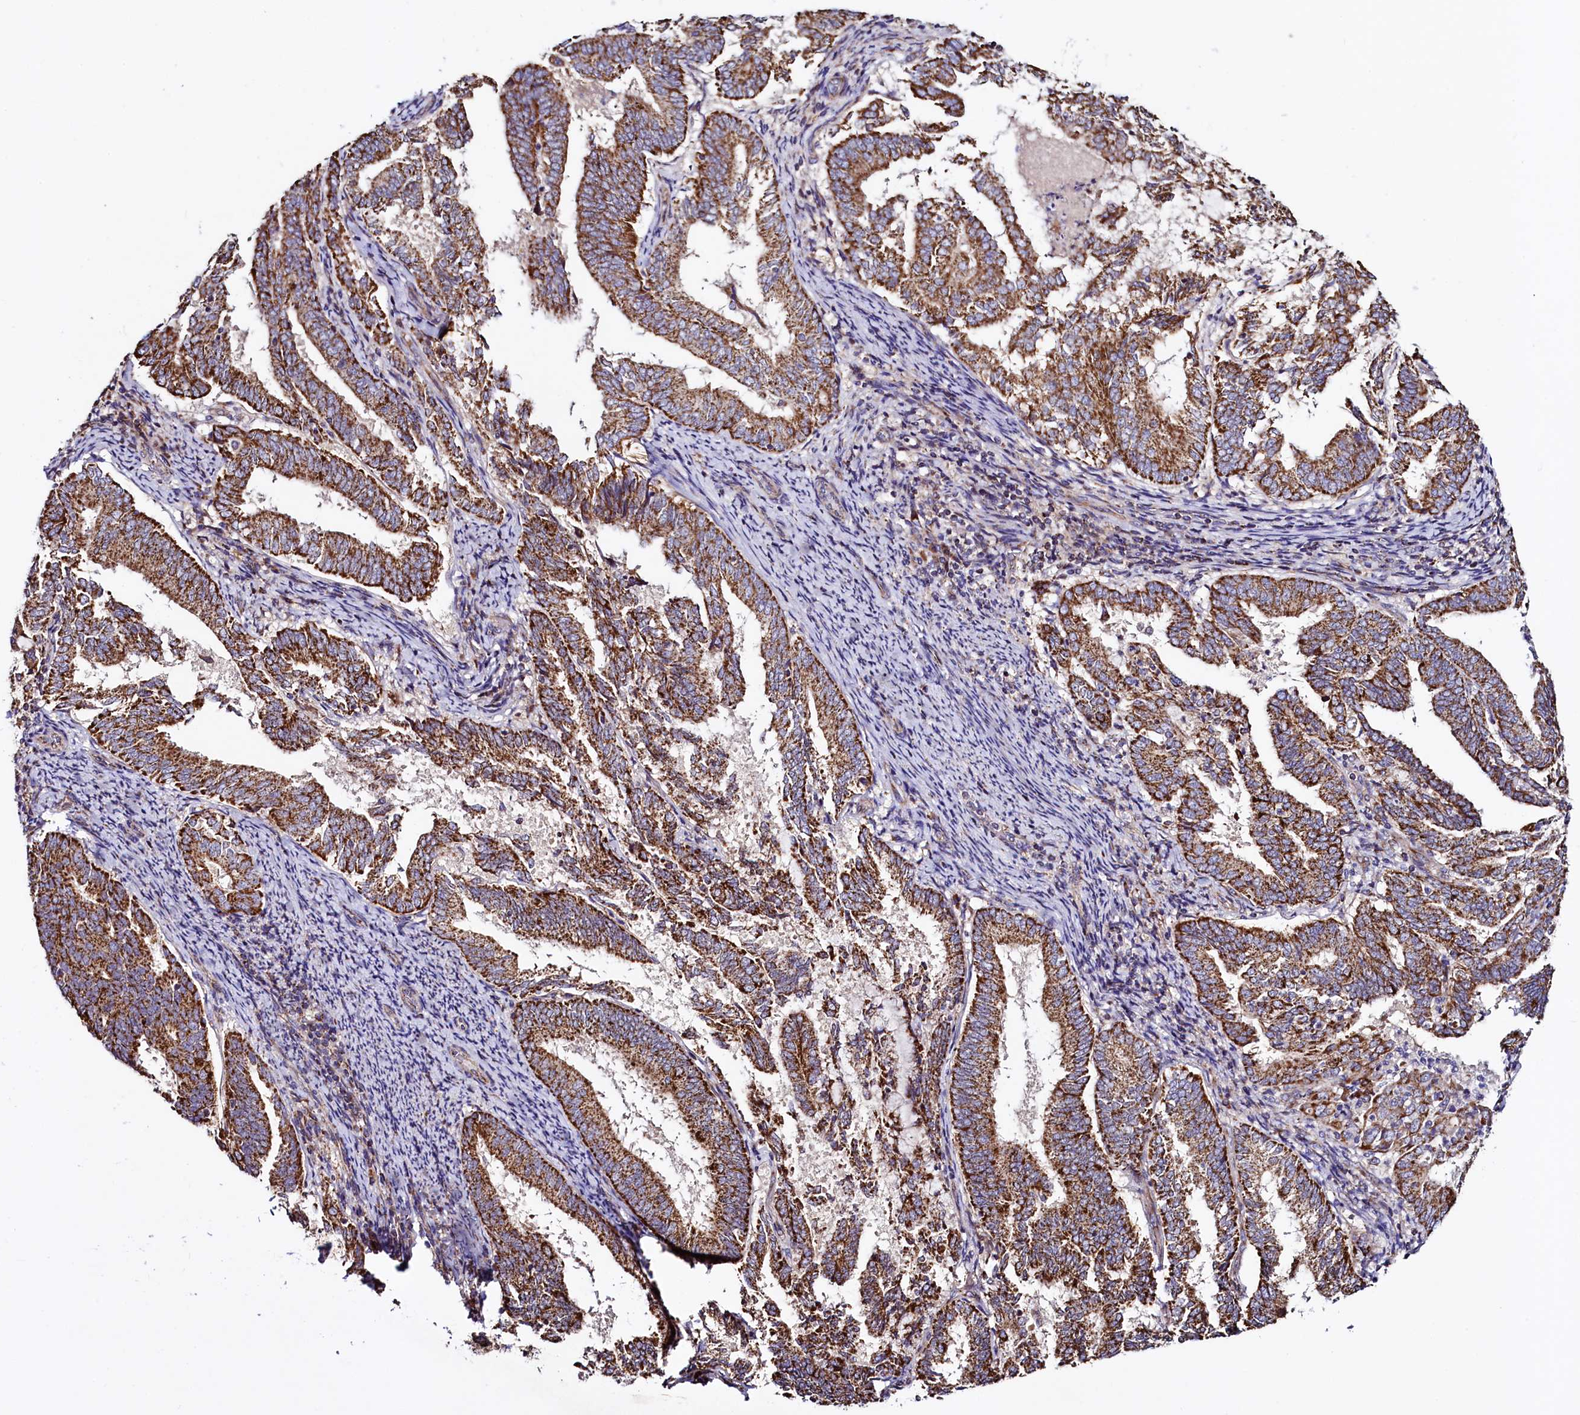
{"staining": {"intensity": "strong", "quantity": ">75%", "location": "cytoplasmic/membranous"}, "tissue": "endometrial cancer", "cell_type": "Tumor cells", "image_type": "cancer", "snomed": [{"axis": "morphology", "description": "Adenocarcinoma, NOS"}, {"axis": "topography", "description": "Endometrium"}], "caption": "Protein expression by IHC exhibits strong cytoplasmic/membranous staining in about >75% of tumor cells in endometrial cancer (adenocarcinoma).", "gene": "STARD5", "patient": {"sex": "female", "age": 80}}